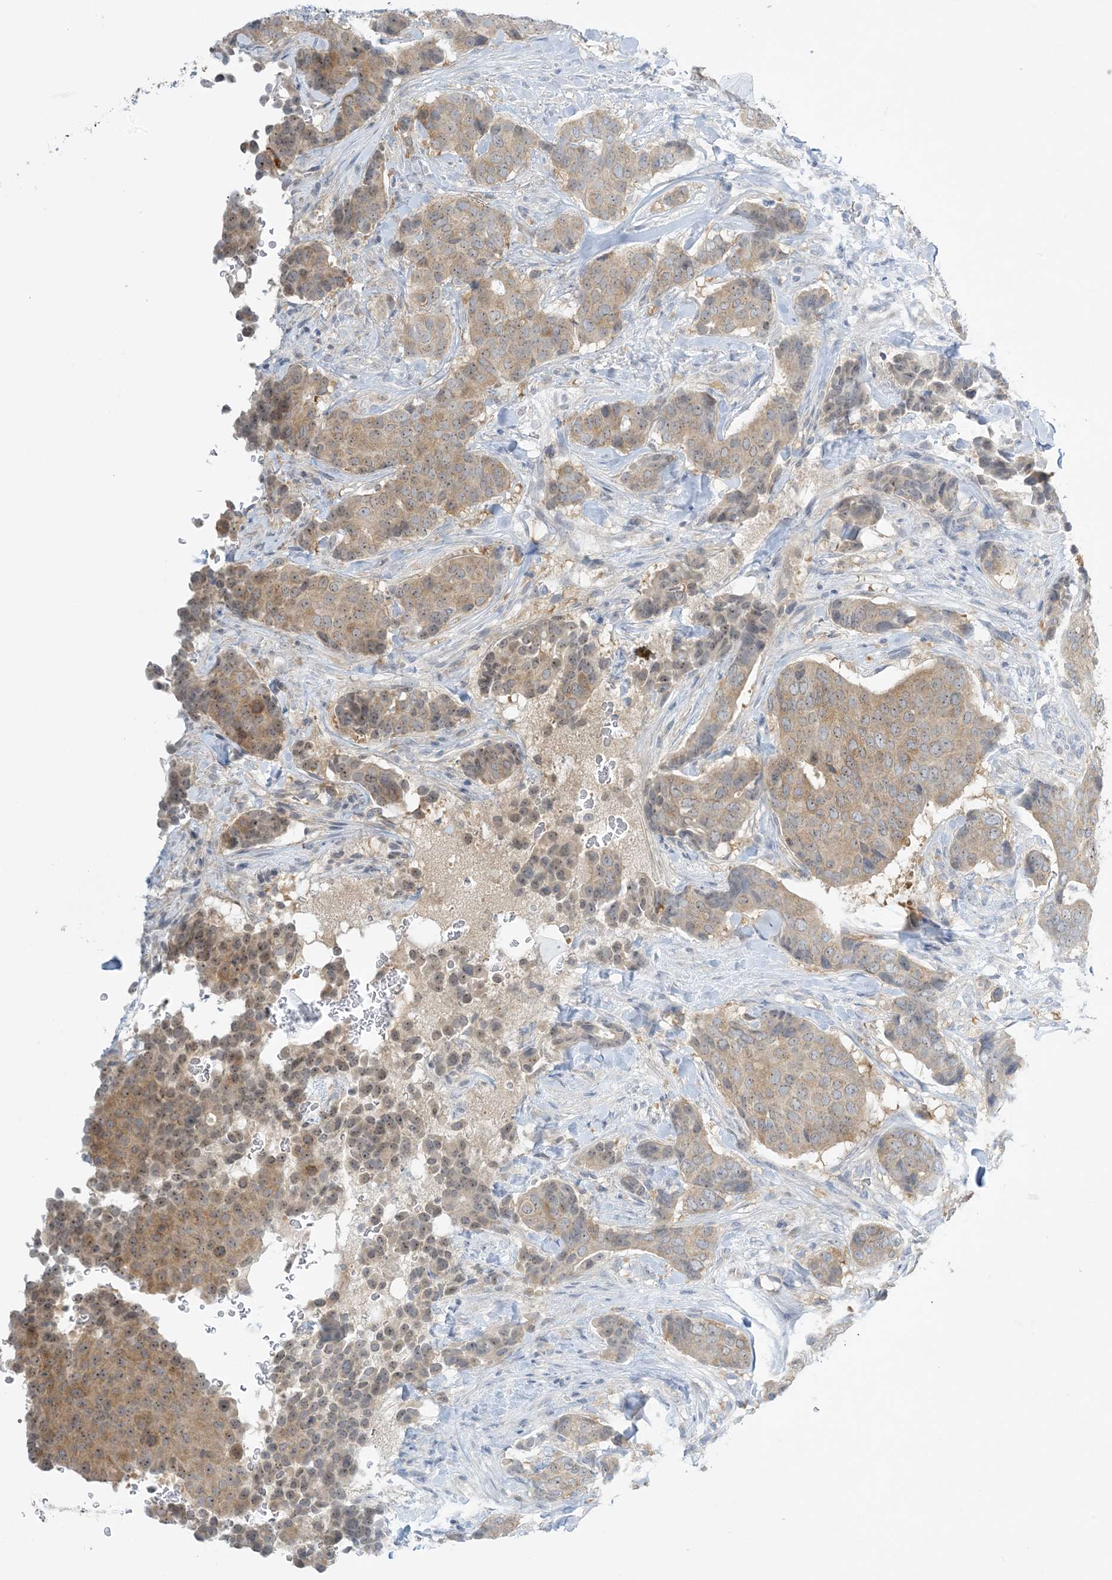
{"staining": {"intensity": "moderate", "quantity": ">75%", "location": "cytoplasmic/membranous"}, "tissue": "breast cancer", "cell_type": "Tumor cells", "image_type": "cancer", "snomed": [{"axis": "morphology", "description": "Duct carcinoma"}, {"axis": "topography", "description": "Breast"}], "caption": "Tumor cells exhibit medium levels of moderate cytoplasmic/membranous positivity in about >75% of cells in human breast cancer (invasive ductal carcinoma). (DAB IHC with brightfield microscopy, high magnification).", "gene": "MRPS18A", "patient": {"sex": "female", "age": 75}}